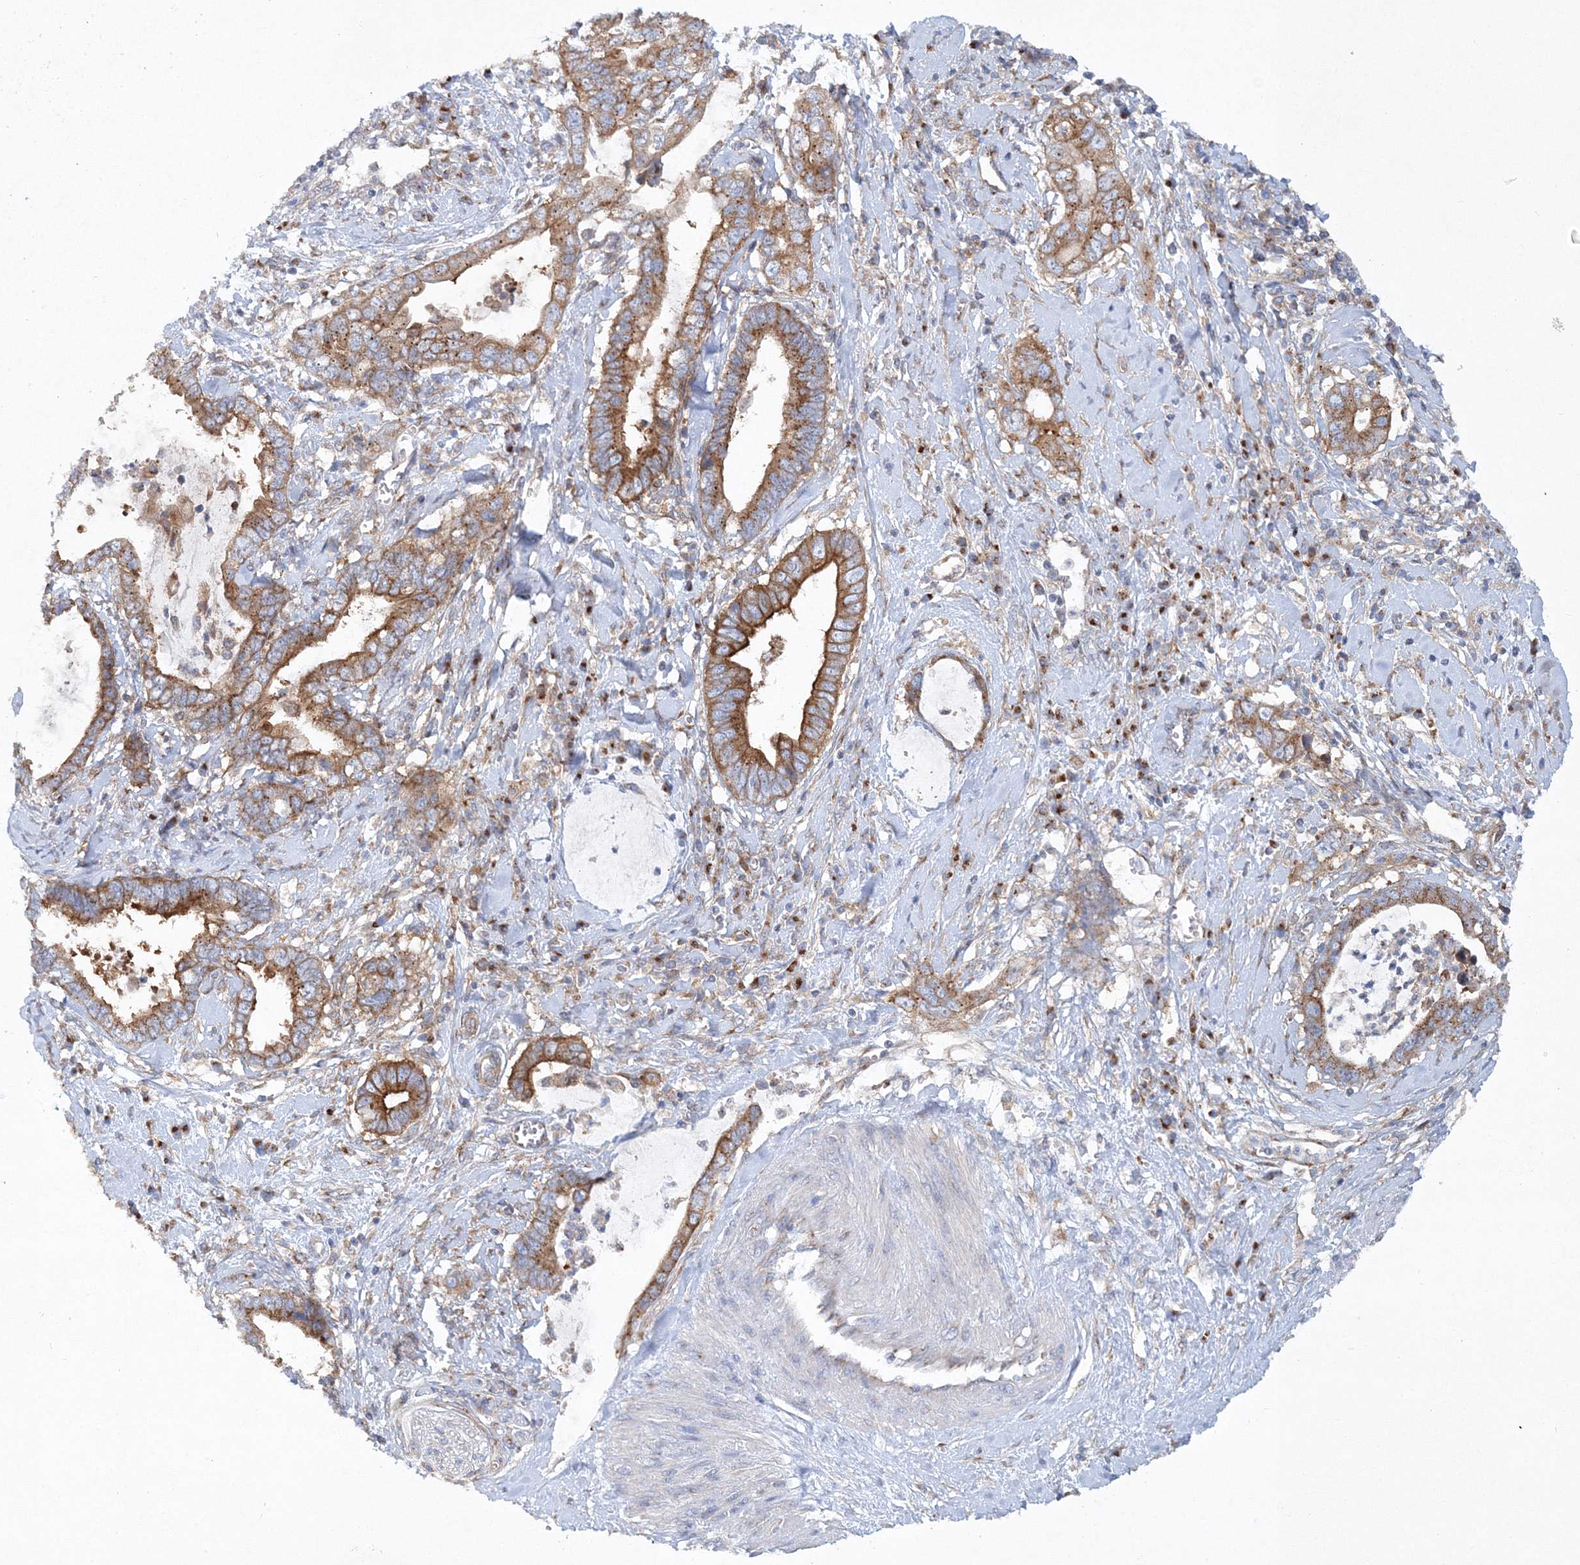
{"staining": {"intensity": "strong", "quantity": ">75%", "location": "cytoplasmic/membranous"}, "tissue": "cervical cancer", "cell_type": "Tumor cells", "image_type": "cancer", "snomed": [{"axis": "morphology", "description": "Adenocarcinoma, NOS"}, {"axis": "topography", "description": "Cervix"}], "caption": "Human cervical adenocarcinoma stained with a brown dye demonstrates strong cytoplasmic/membranous positive positivity in approximately >75% of tumor cells.", "gene": "SEC23IP", "patient": {"sex": "female", "age": 44}}